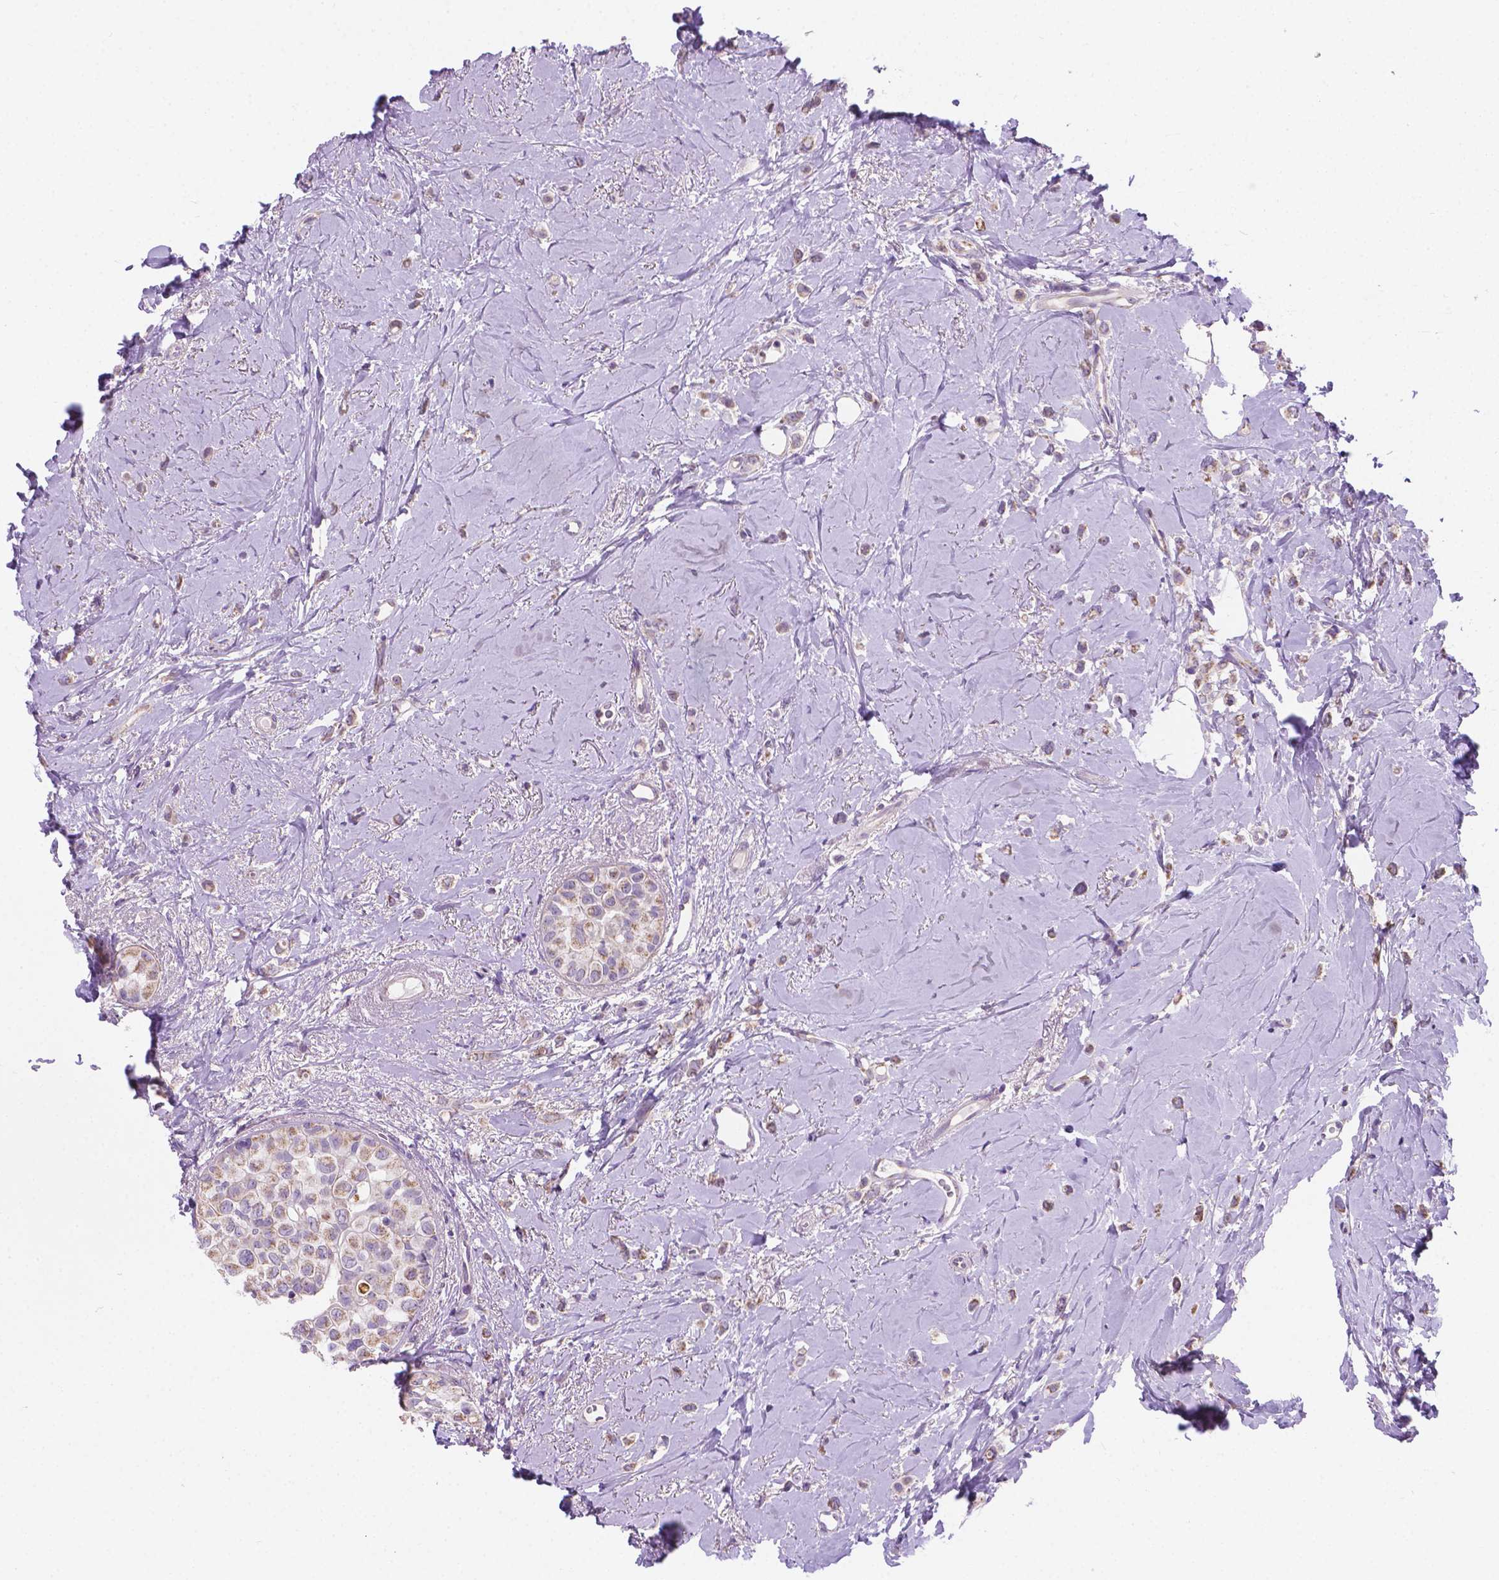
{"staining": {"intensity": "negative", "quantity": "none", "location": "none"}, "tissue": "breast cancer", "cell_type": "Tumor cells", "image_type": "cancer", "snomed": [{"axis": "morphology", "description": "Lobular carcinoma"}, {"axis": "topography", "description": "Breast"}], "caption": "This is an immunohistochemistry image of breast cancer (lobular carcinoma). There is no positivity in tumor cells.", "gene": "CSPG5", "patient": {"sex": "female", "age": 66}}